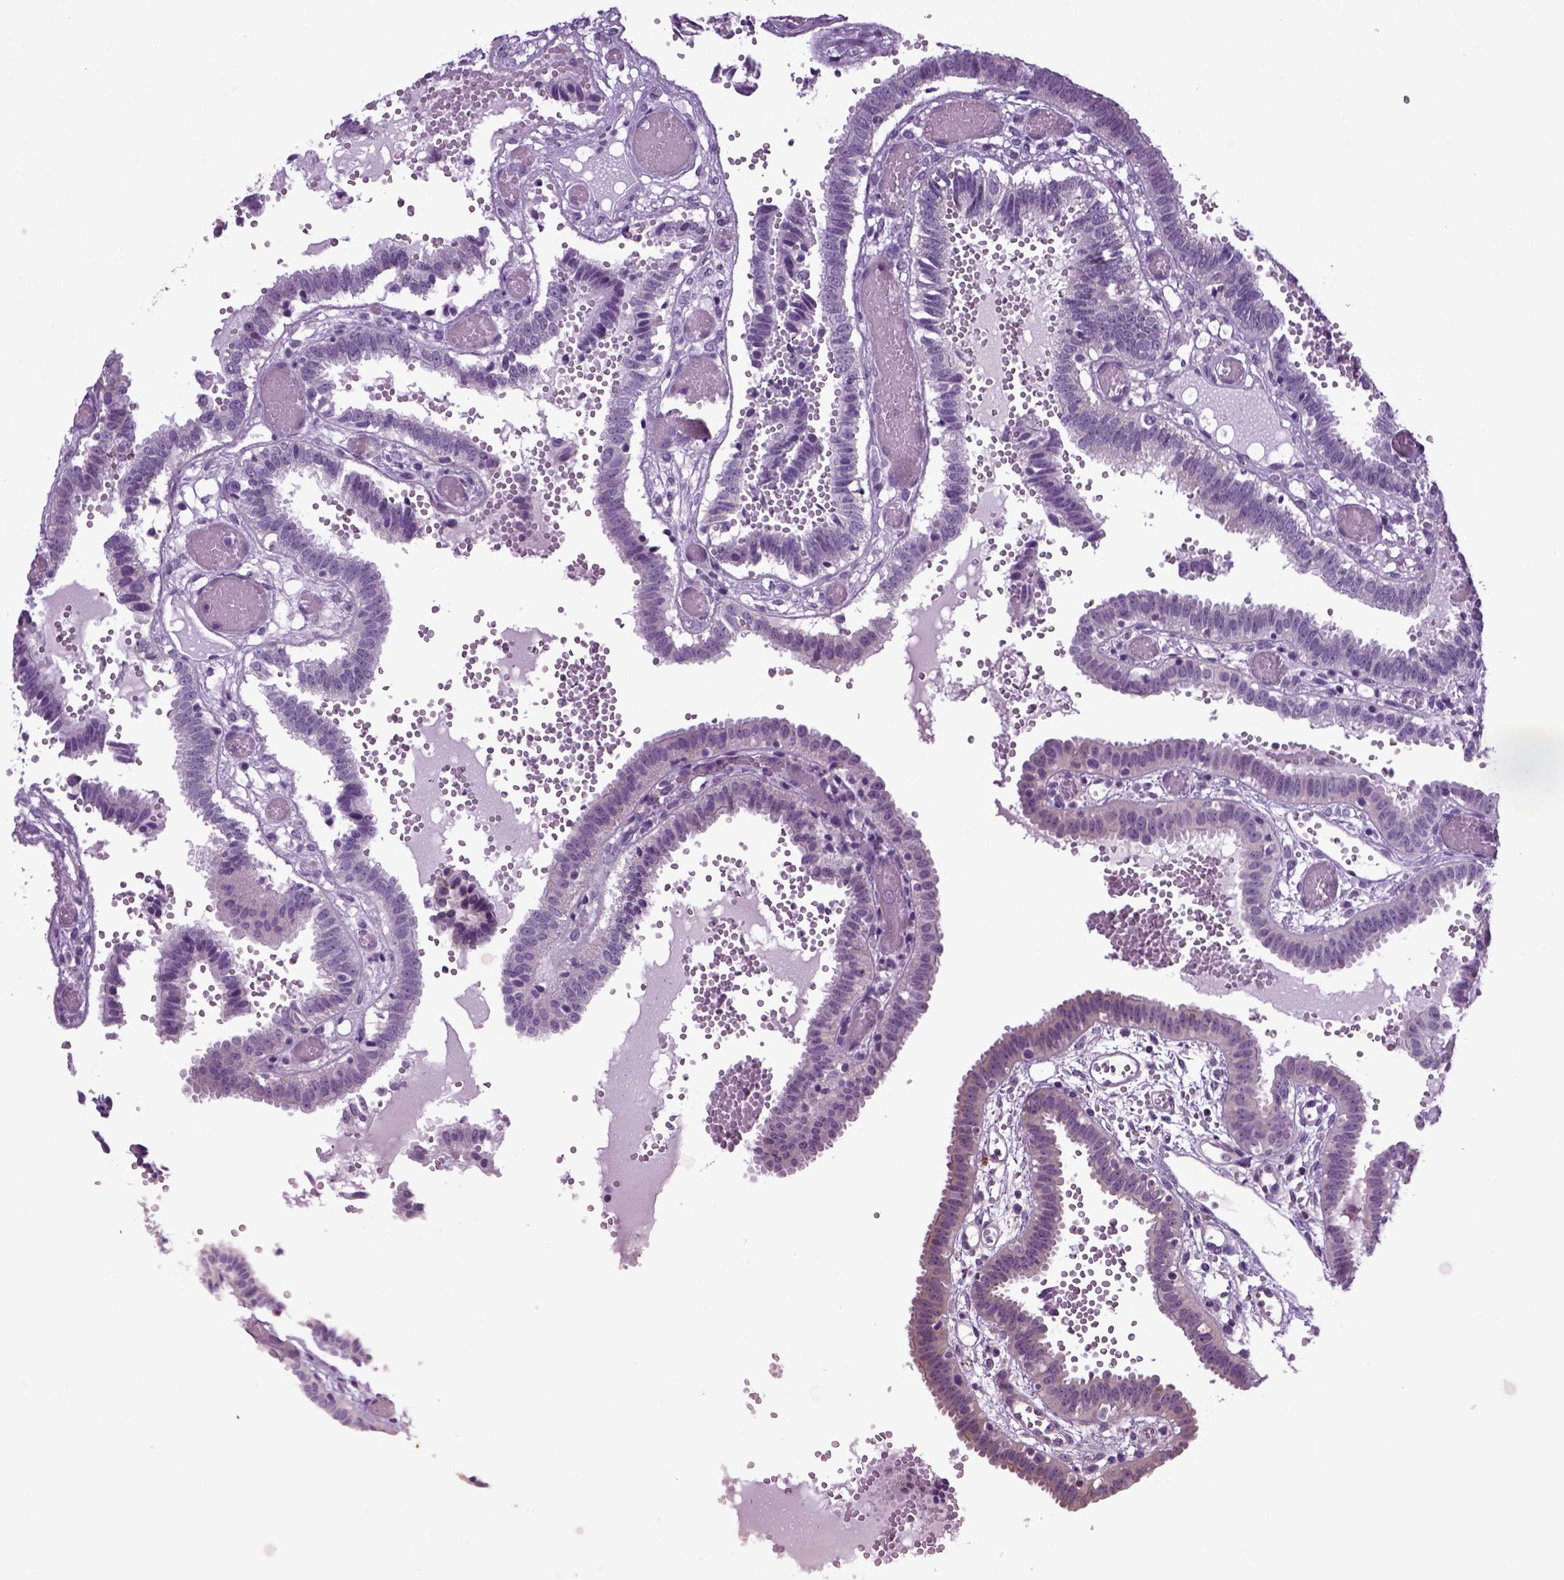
{"staining": {"intensity": "negative", "quantity": "none", "location": "none"}, "tissue": "fallopian tube", "cell_type": "Glandular cells", "image_type": "normal", "snomed": [{"axis": "morphology", "description": "Normal tissue, NOS"}, {"axis": "topography", "description": "Fallopian tube"}], "caption": "Immunohistochemistry of benign fallopian tube displays no positivity in glandular cells. (DAB (3,3'-diaminobenzidine) IHC with hematoxylin counter stain).", "gene": "TPRG1", "patient": {"sex": "female", "age": 37}}